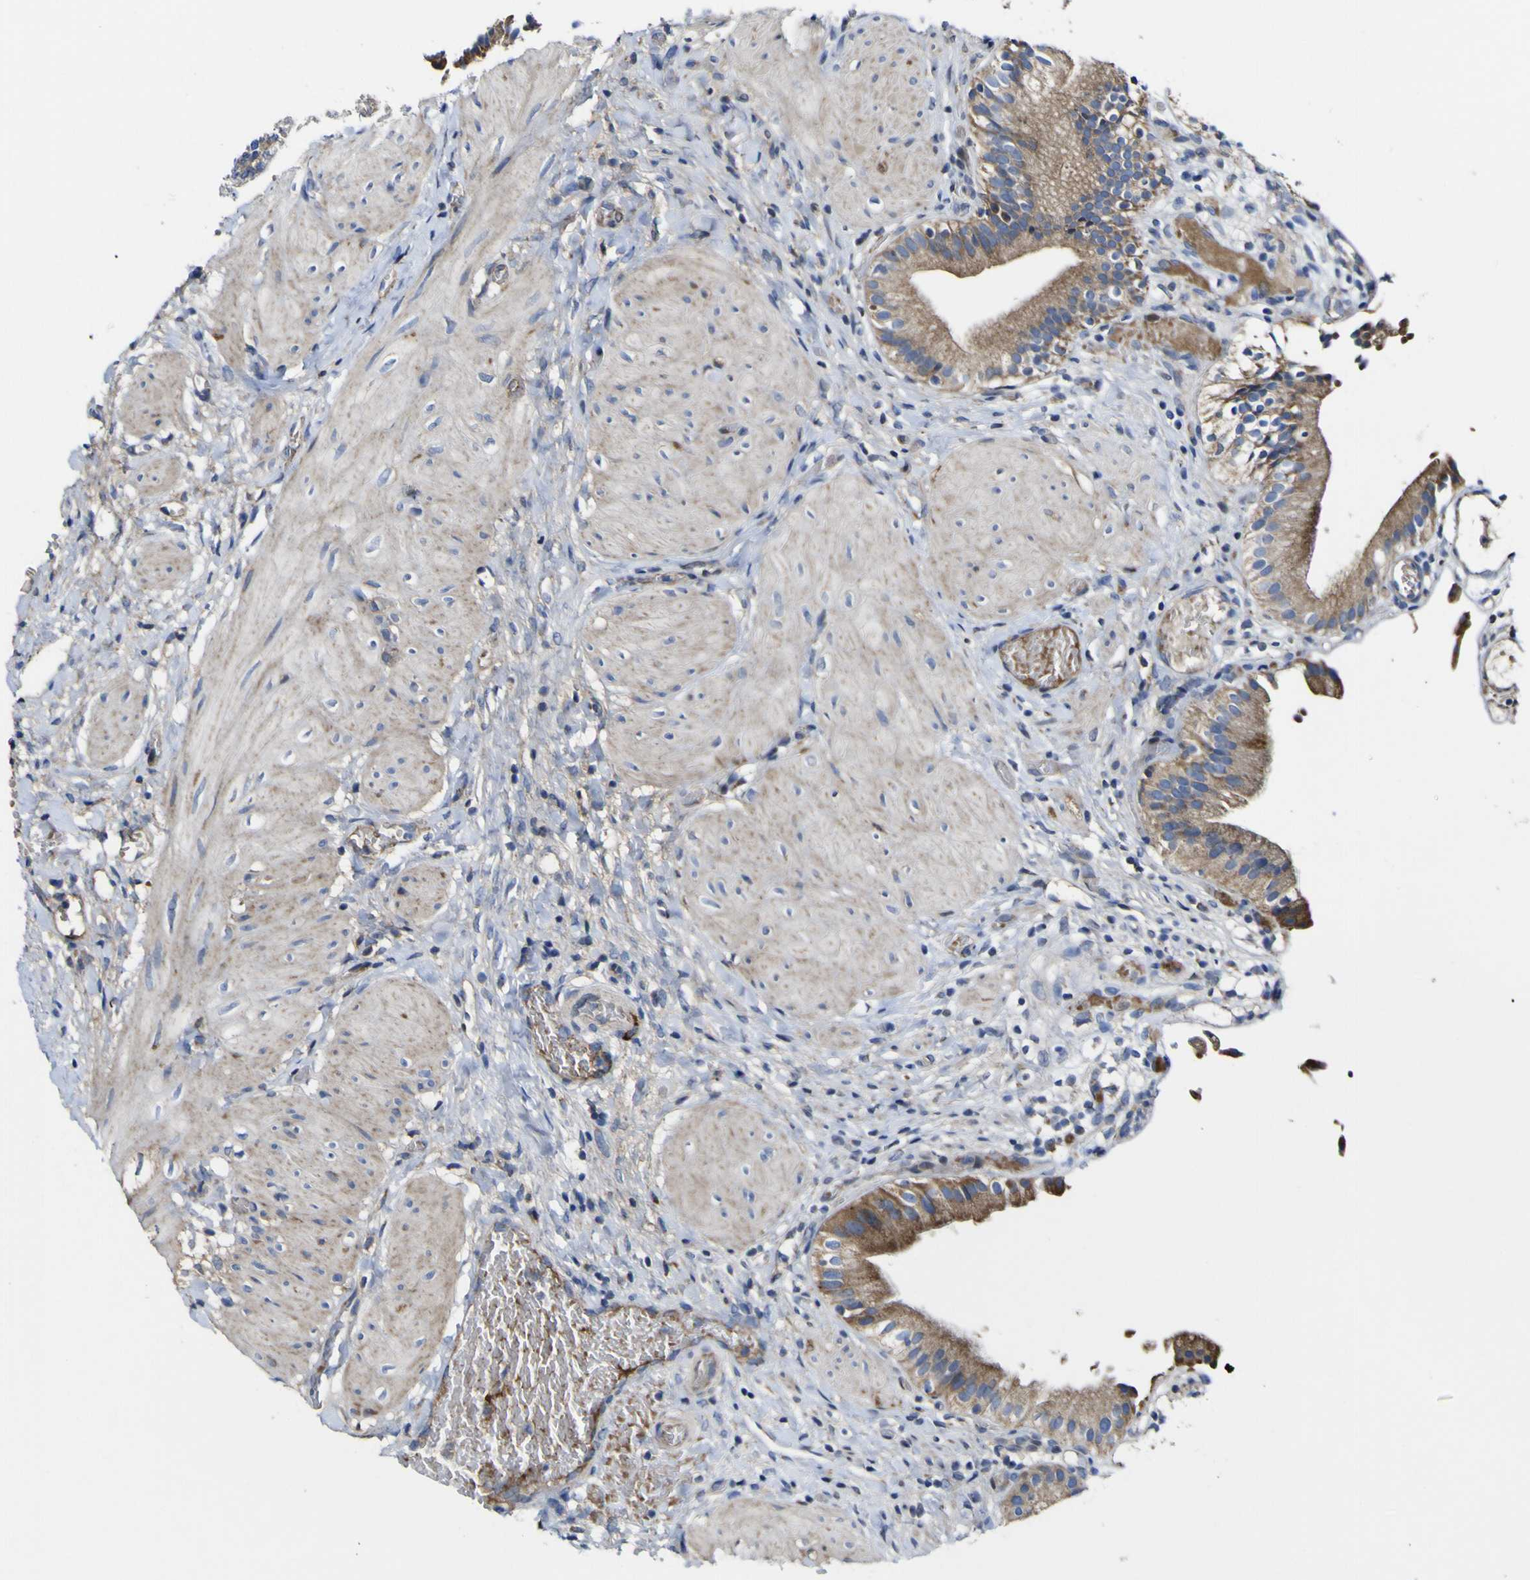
{"staining": {"intensity": "moderate", "quantity": ">75%", "location": "cytoplasmic/membranous"}, "tissue": "gallbladder", "cell_type": "Glandular cells", "image_type": "normal", "snomed": [{"axis": "morphology", "description": "Normal tissue, NOS"}, {"axis": "topography", "description": "Gallbladder"}], "caption": "Immunohistochemical staining of unremarkable gallbladder demonstrates >75% levels of moderate cytoplasmic/membranous protein positivity in about >75% of glandular cells. (DAB IHC with brightfield microscopy, high magnification).", "gene": "CCDC90B", "patient": {"sex": "male", "age": 65}}